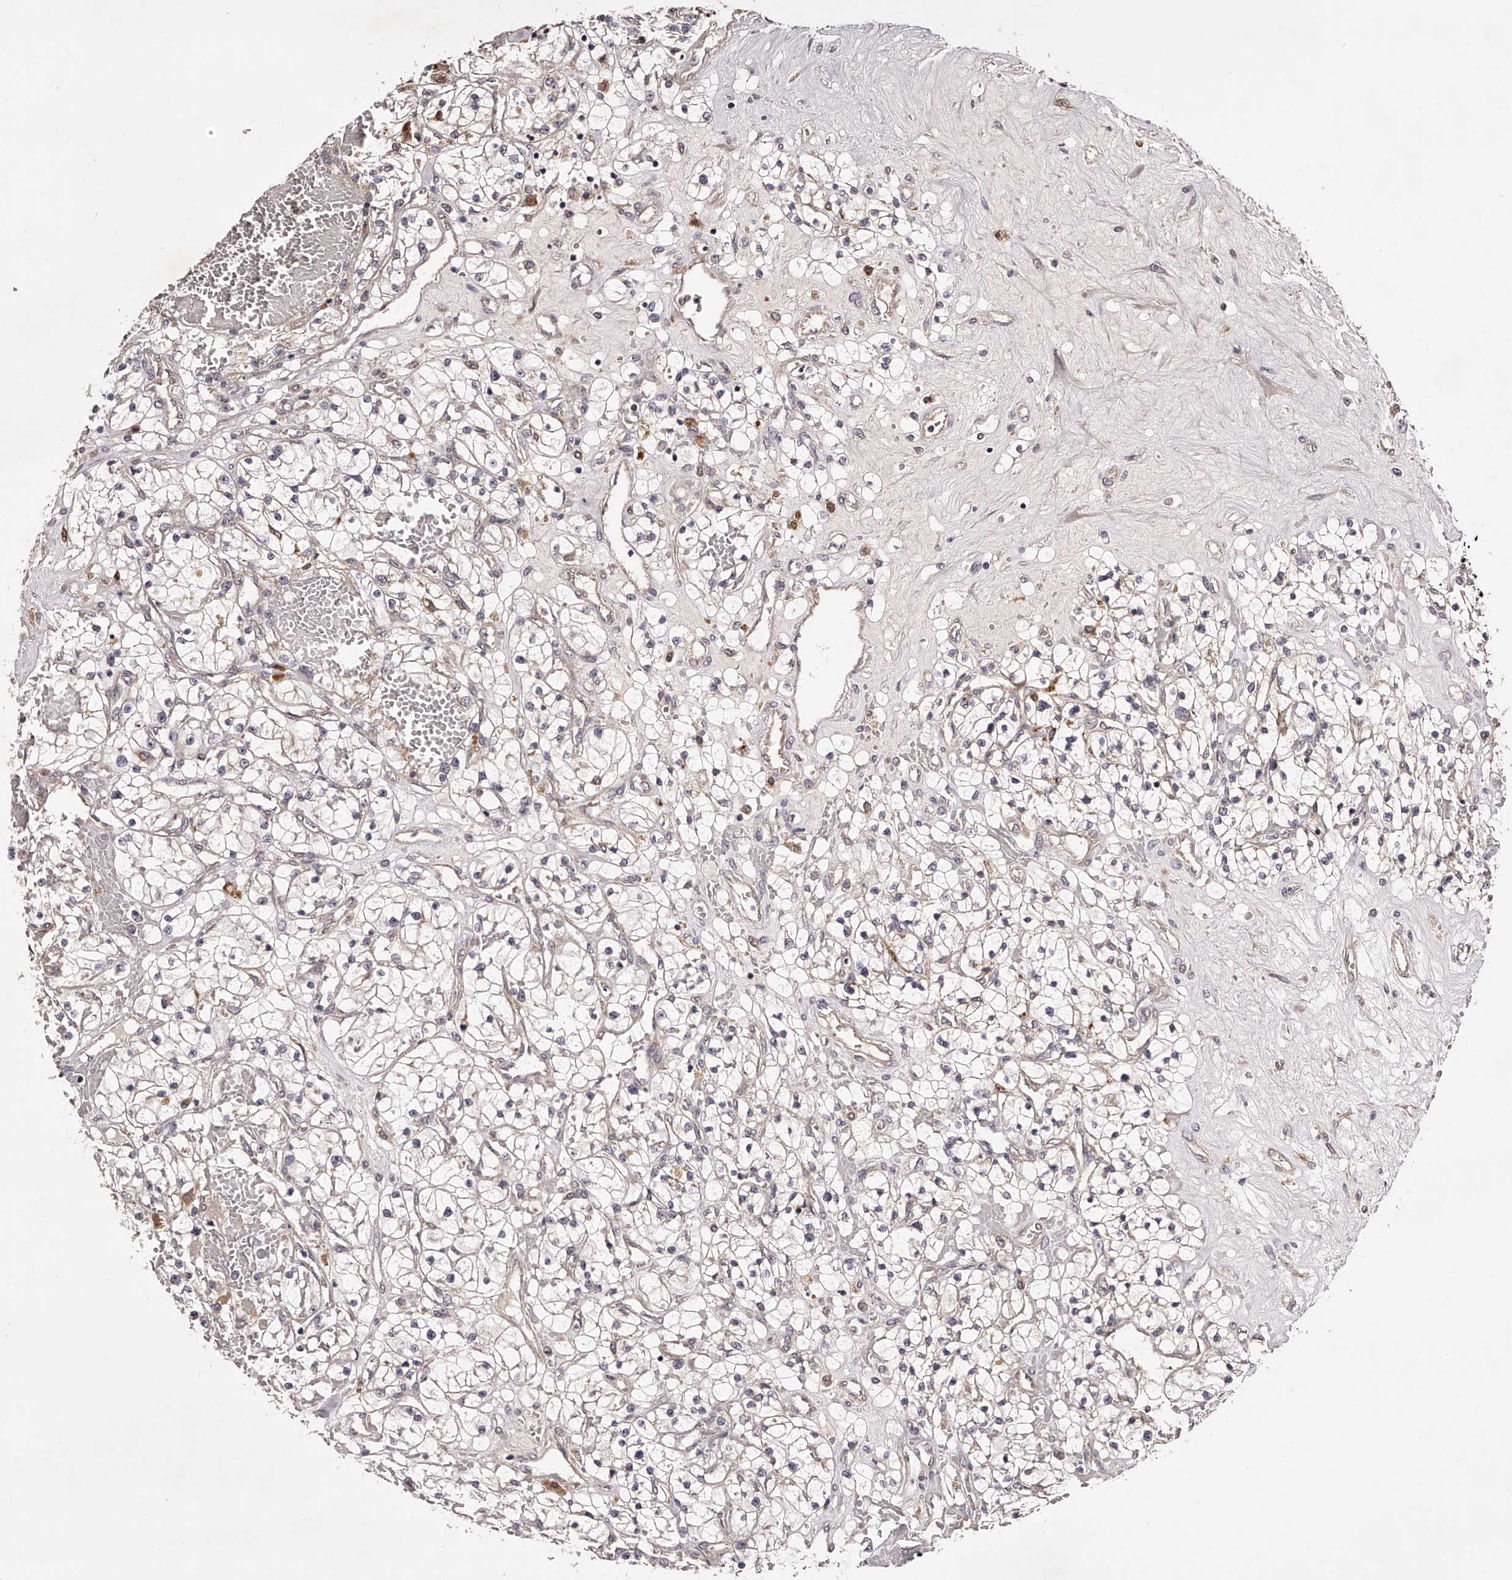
{"staining": {"intensity": "negative", "quantity": "none", "location": "none"}, "tissue": "renal cancer", "cell_type": "Tumor cells", "image_type": "cancer", "snomed": [{"axis": "morphology", "description": "Normal tissue, NOS"}, {"axis": "morphology", "description": "Adenocarcinoma, NOS"}, {"axis": "topography", "description": "Kidney"}], "caption": "IHC photomicrograph of neoplastic tissue: adenocarcinoma (renal) stained with DAB reveals no significant protein expression in tumor cells.", "gene": "ODF2L", "patient": {"sex": "male", "age": 68}}